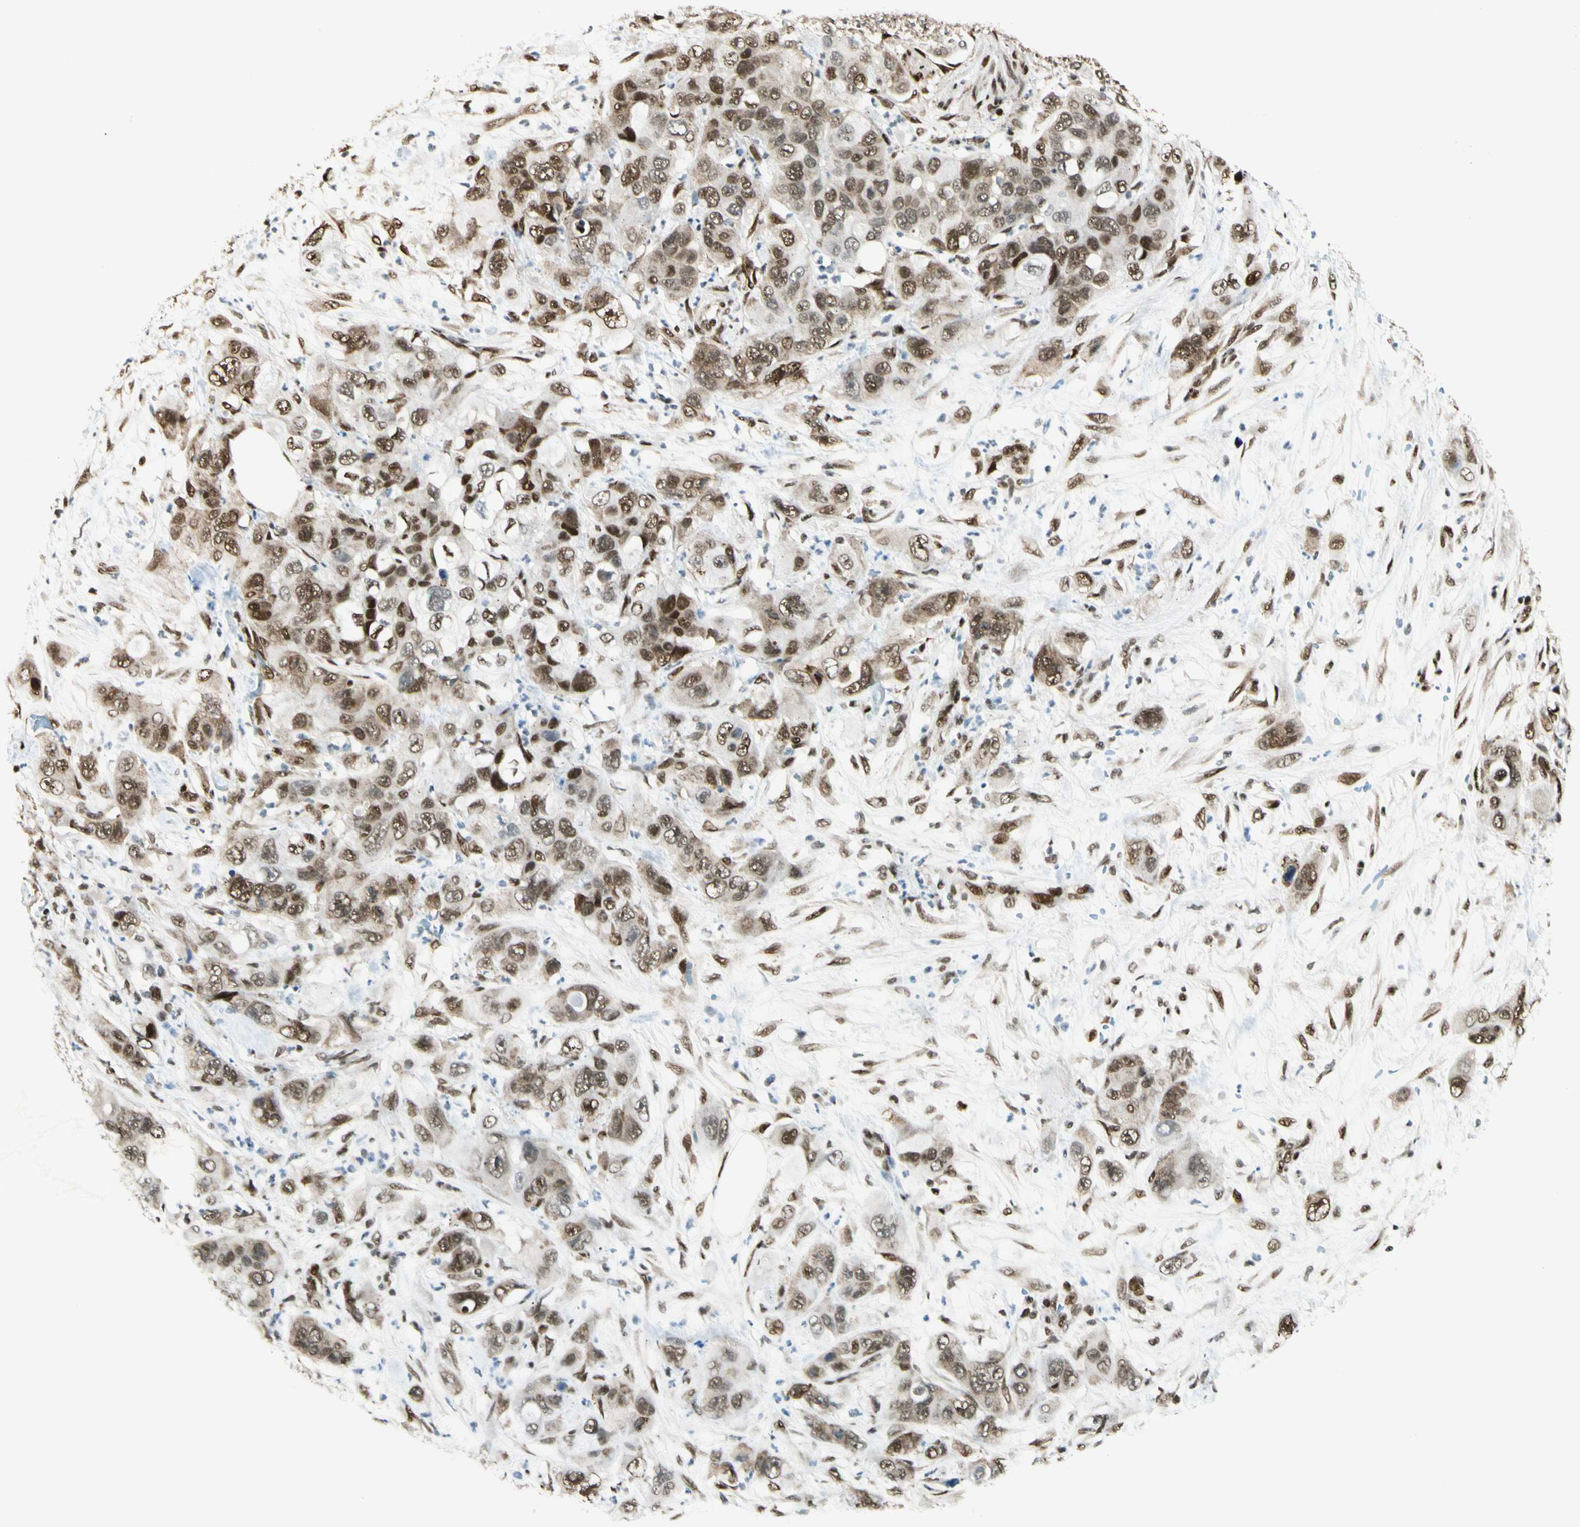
{"staining": {"intensity": "strong", "quantity": ">75%", "location": "cytoplasmic/membranous,nuclear"}, "tissue": "pancreatic cancer", "cell_type": "Tumor cells", "image_type": "cancer", "snomed": [{"axis": "morphology", "description": "Adenocarcinoma, NOS"}, {"axis": "topography", "description": "Pancreas"}], "caption": "Immunohistochemistry staining of pancreatic cancer, which shows high levels of strong cytoplasmic/membranous and nuclear positivity in approximately >75% of tumor cells indicating strong cytoplasmic/membranous and nuclear protein positivity. The staining was performed using DAB (3,3'-diaminobenzidine) (brown) for protein detection and nuclei were counterstained in hematoxylin (blue).", "gene": "FUS", "patient": {"sex": "female", "age": 71}}